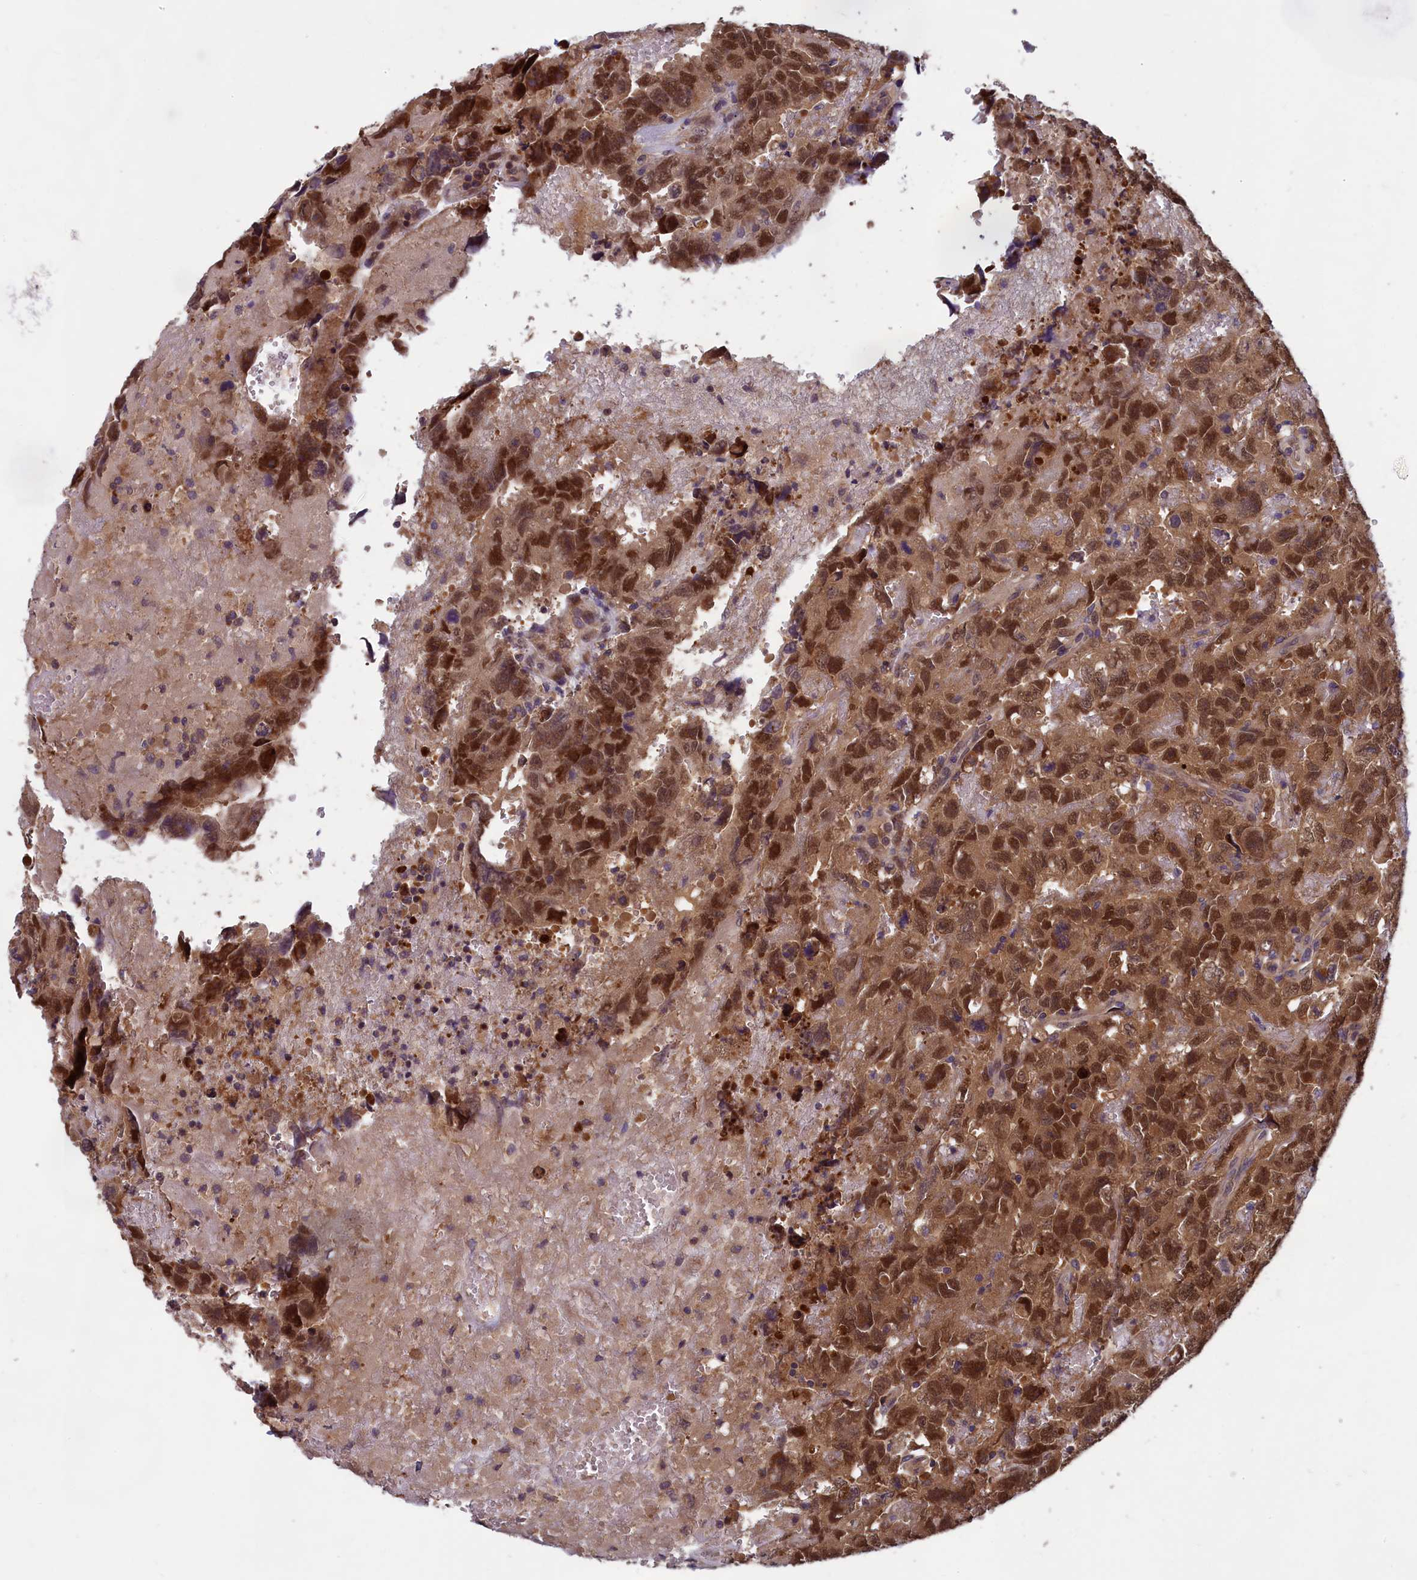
{"staining": {"intensity": "moderate", "quantity": ">75%", "location": "cytoplasmic/membranous,nuclear"}, "tissue": "testis cancer", "cell_type": "Tumor cells", "image_type": "cancer", "snomed": [{"axis": "morphology", "description": "Carcinoma, Embryonal, NOS"}, {"axis": "topography", "description": "Testis"}], "caption": "Tumor cells display moderate cytoplasmic/membranous and nuclear staining in about >75% of cells in testis embryonal carcinoma.", "gene": "CCDC15", "patient": {"sex": "male", "age": 45}}